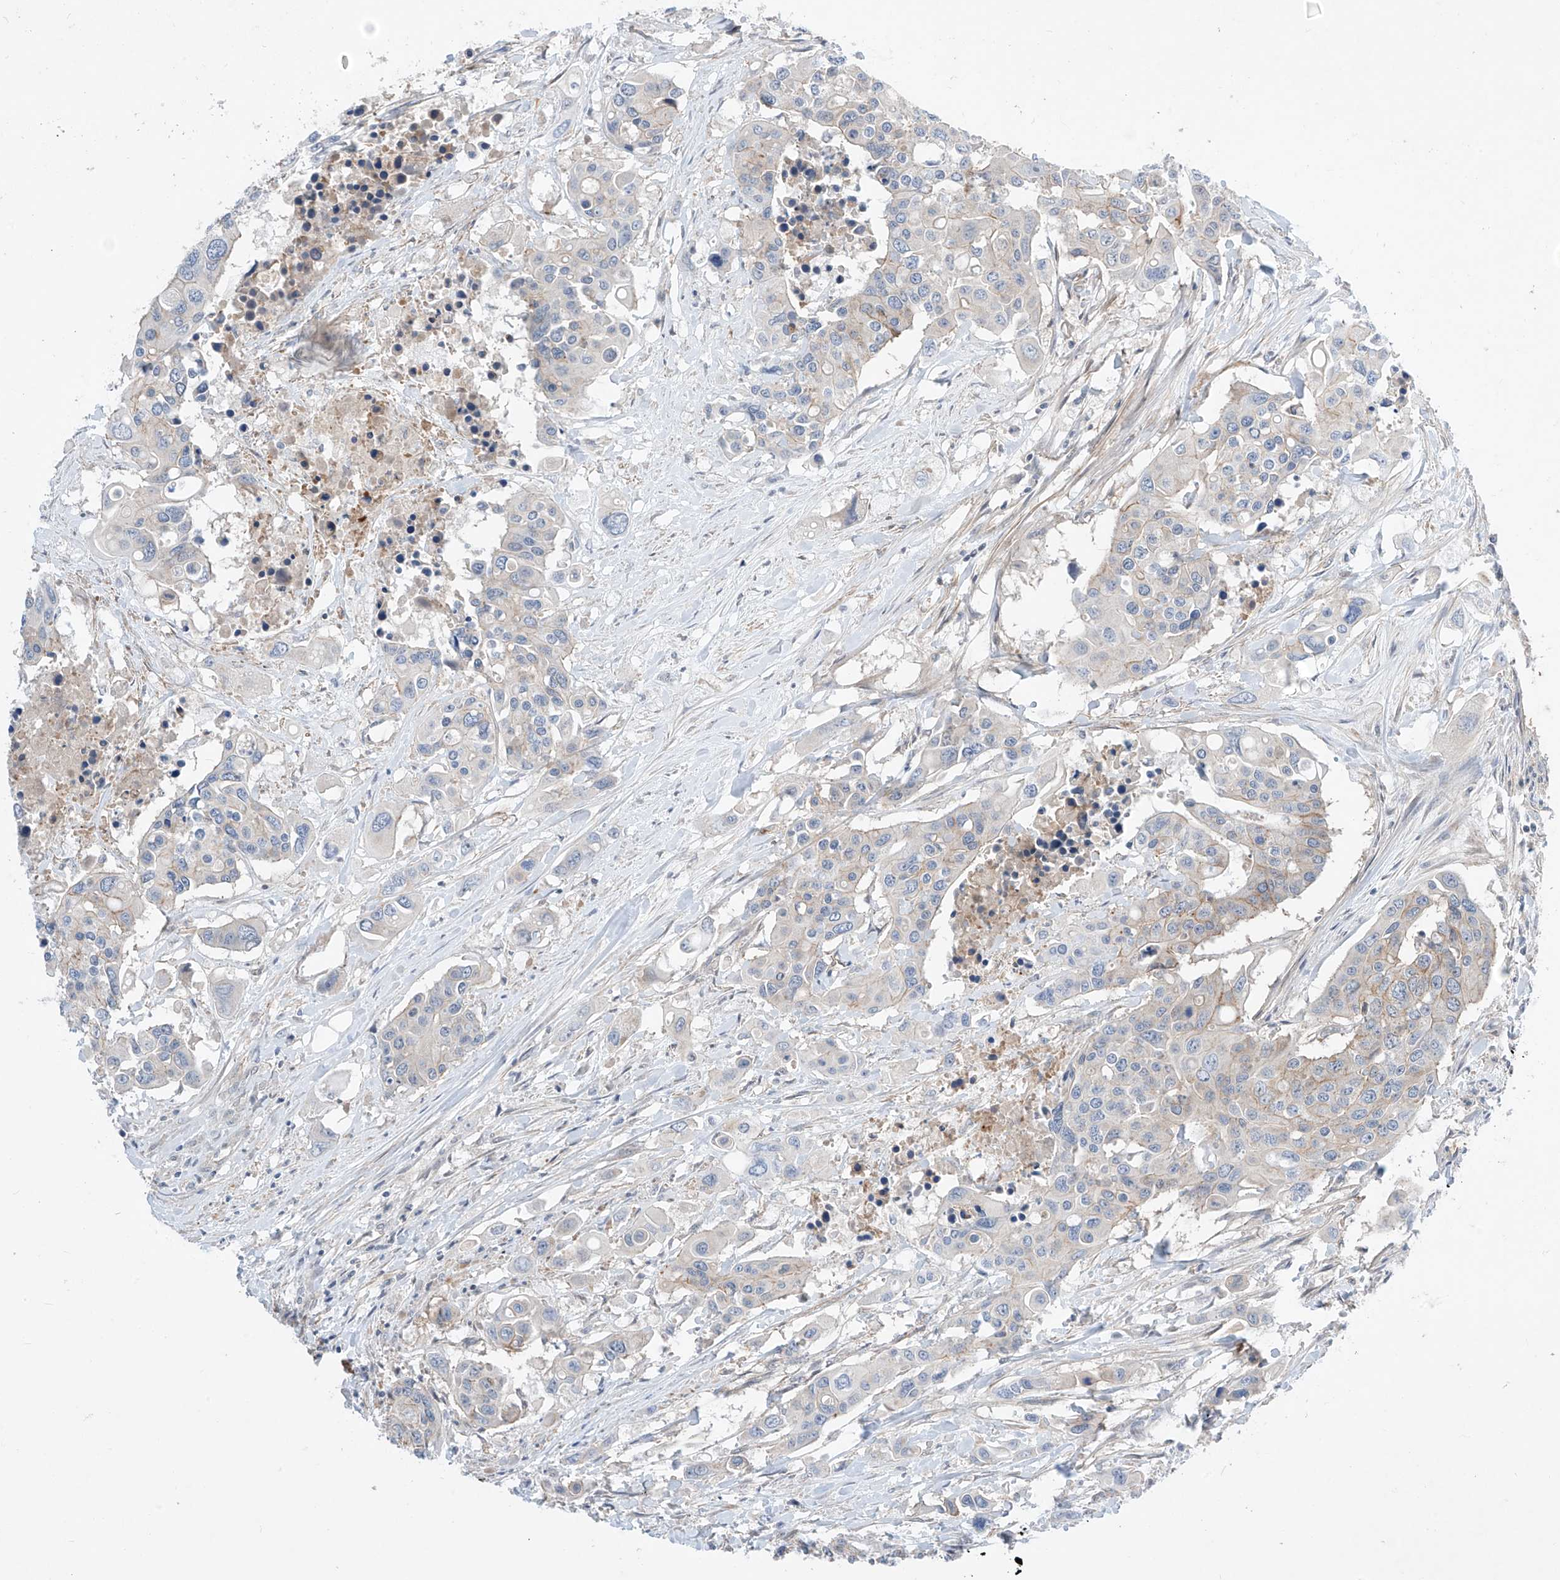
{"staining": {"intensity": "moderate", "quantity": "<25%", "location": "cytoplasmic/membranous"}, "tissue": "colorectal cancer", "cell_type": "Tumor cells", "image_type": "cancer", "snomed": [{"axis": "morphology", "description": "Adenocarcinoma, NOS"}, {"axis": "topography", "description": "Colon"}], "caption": "Human colorectal cancer (adenocarcinoma) stained for a protein (brown) demonstrates moderate cytoplasmic/membranous positive positivity in about <25% of tumor cells.", "gene": "ABLIM2", "patient": {"sex": "male", "age": 77}}